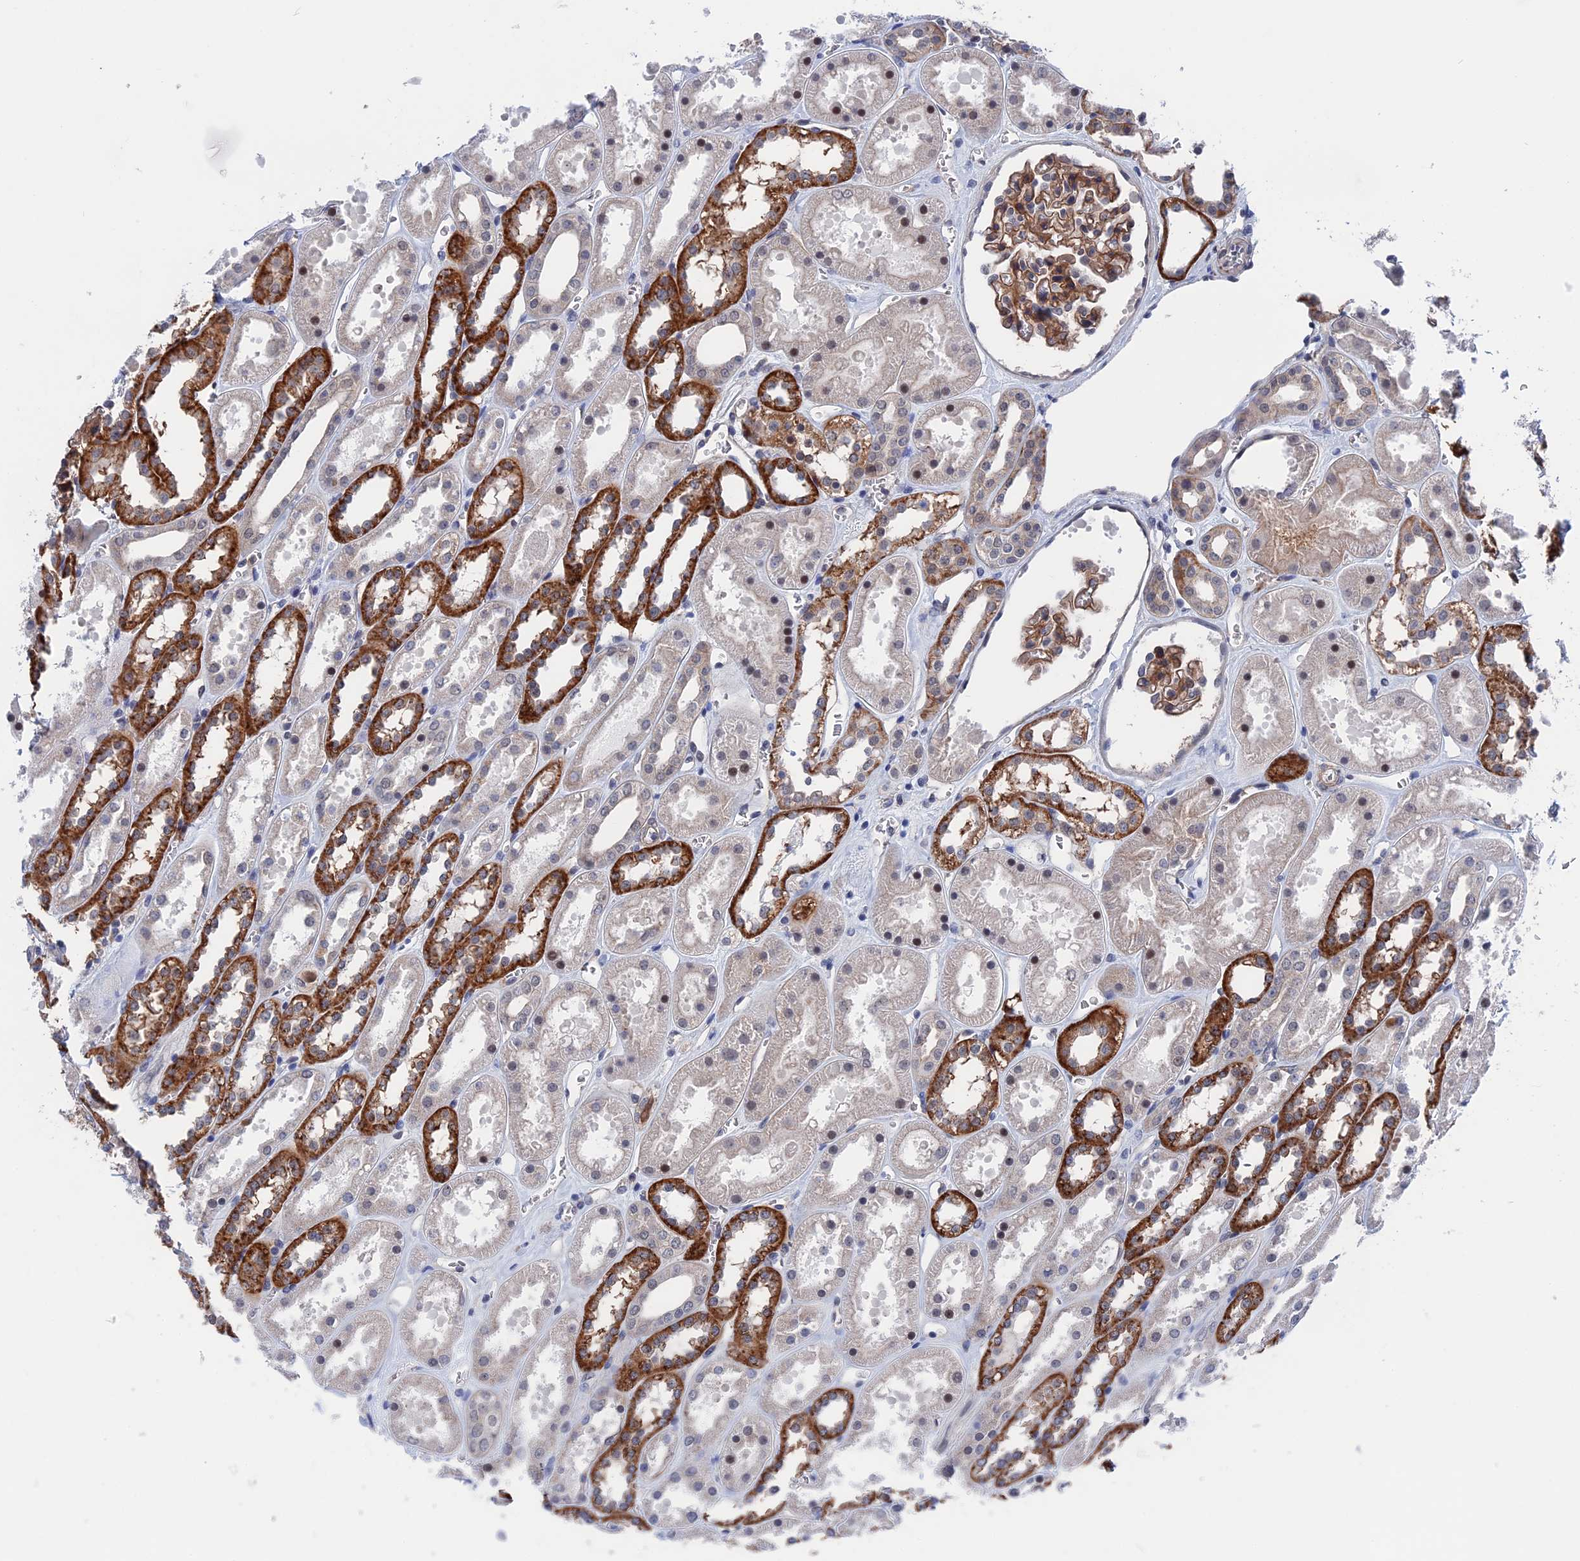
{"staining": {"intensity": "moderate", "quantity": ">75%", "location": "cytoplasmic/membranous"}, "tissue": "kidney", "cell_type": "Cells in glomeruli", "image_type": "normal", "snomed": [{"axis": "morphology", "description": "Normal tissue, NOS"}, {"axis": "topography", "description": "Kidney"}], "caption": "This image shows IHC staining of unremarkable human kidney, with medium moderate cytoplasmic/membranous positivity in approximately >75% of cells in glomeruli.", "gene": "MARCHF3", "patient": {"sex": "female", "age": 41}}